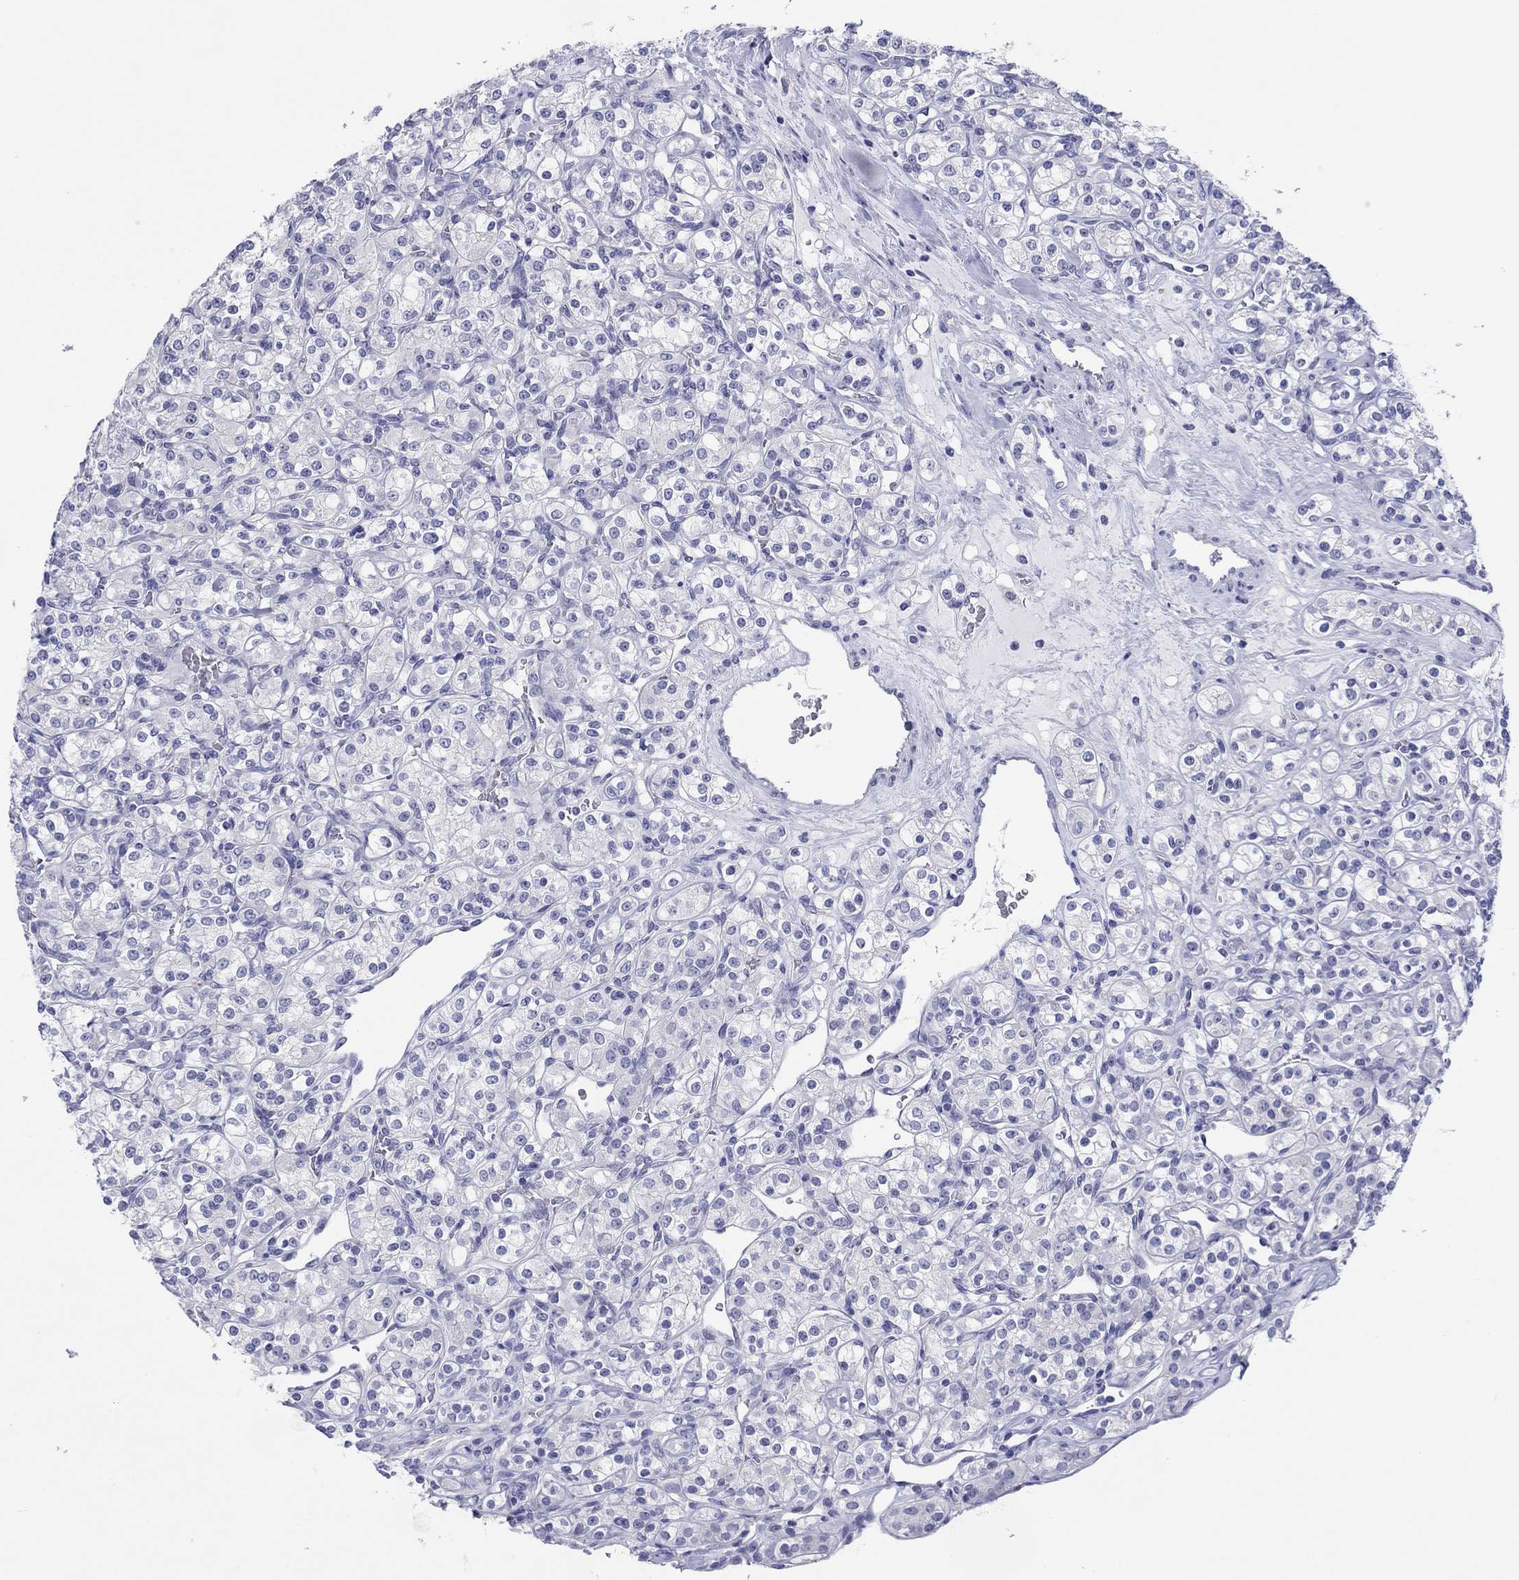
{"staining": {"intensity": "negative", "quantity": "none", "location": "none"}, "tissue": "renal cancer", "cell_type": "Tumor cells", "image_type": "cancer", "snomed": [{"axis": "morphology", "description": "Adenocarcinoma, NOS"}, {"axis": "topography", "description": "Kidney"}], "caption": "Tumor cells are negative for brown protein staining in adenocarcinoma (renal).", "gene": "ERICH3", "patient": {"sex": "male", "age": 77}}